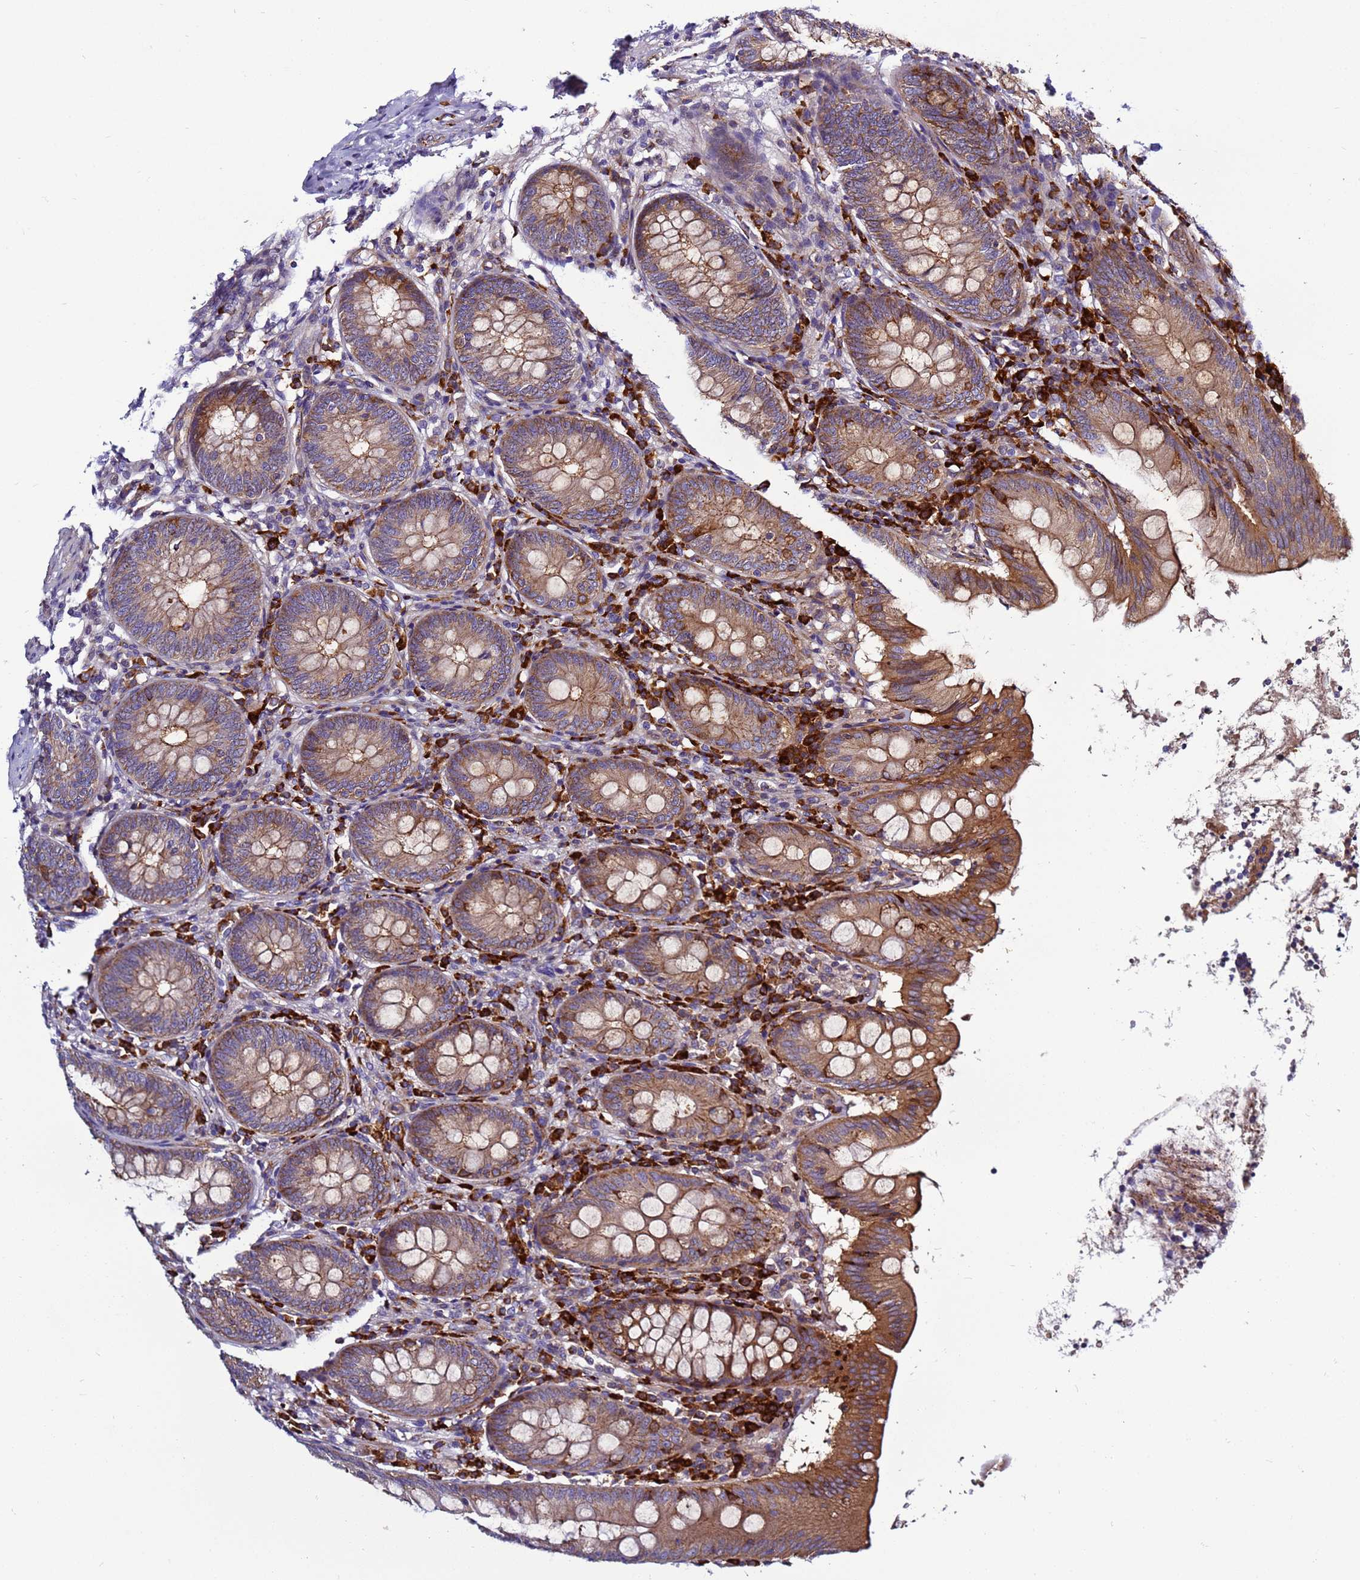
{"staining": {"intensity": "strong", "quantity": ">75%", "location": "cytoplasmic/membranous"}, "tissue": "appendix", "cell_type": "Glandular cells", "image_type": "normal", "snomed": [{"axis": "morphology", "description": "Normal tissue, NOS"}, {"axis": "topography", "description": "Appendix"}], "caption": "DAB immunohistochemical staining of unremarkable appendix exhibits strong cytoplasmic/membranous protein staining in about >75% of glandular cells. Nuclei are stained in blue.", "gene": "EFCAB8", "patient": {"sex": "female", "age": 54}}